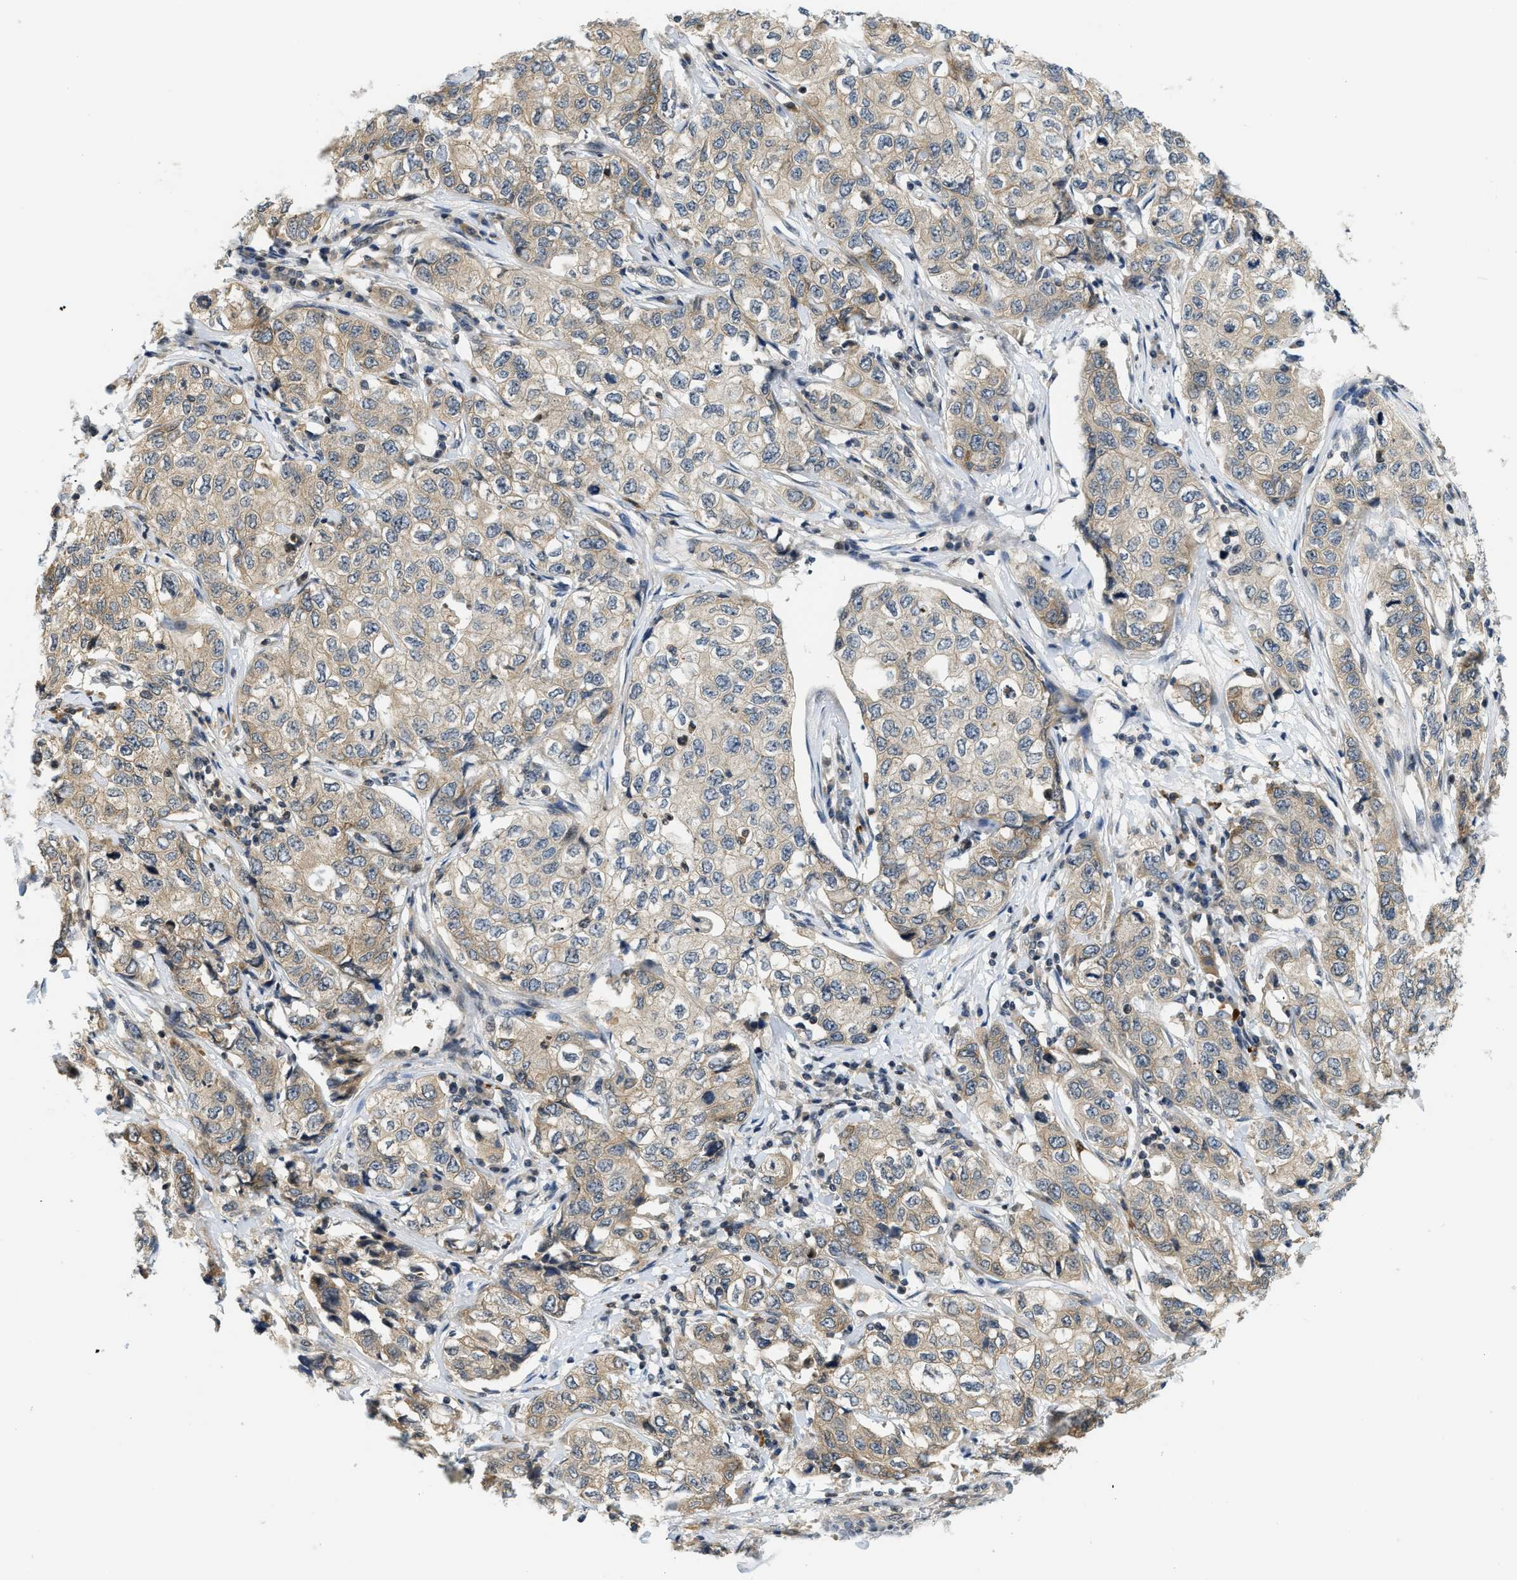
{"staining": {"intensity": "moderate", "quantity": "25%-75%", "location": "cytoplasmic/membranous"}, "tissue": "stomach cancer", "cell_type": "Tumor cells", "image_type": "cancer", "snomed": [{"axis": "morphology", "description": "Adenocarcinoma, NOS"}, {"axis": "topography", "description": "Stomach"}], "caption": "Stomach cancer (adenocarcinoma) stained for a protein exhibits moderate cytoplasmic/membranous positivity in tumor cells. The protein is shown in brown color, while the nuclei are stained blue.", "gene": "KMT2A", "patient": {"sex": "male", "age": 48}}